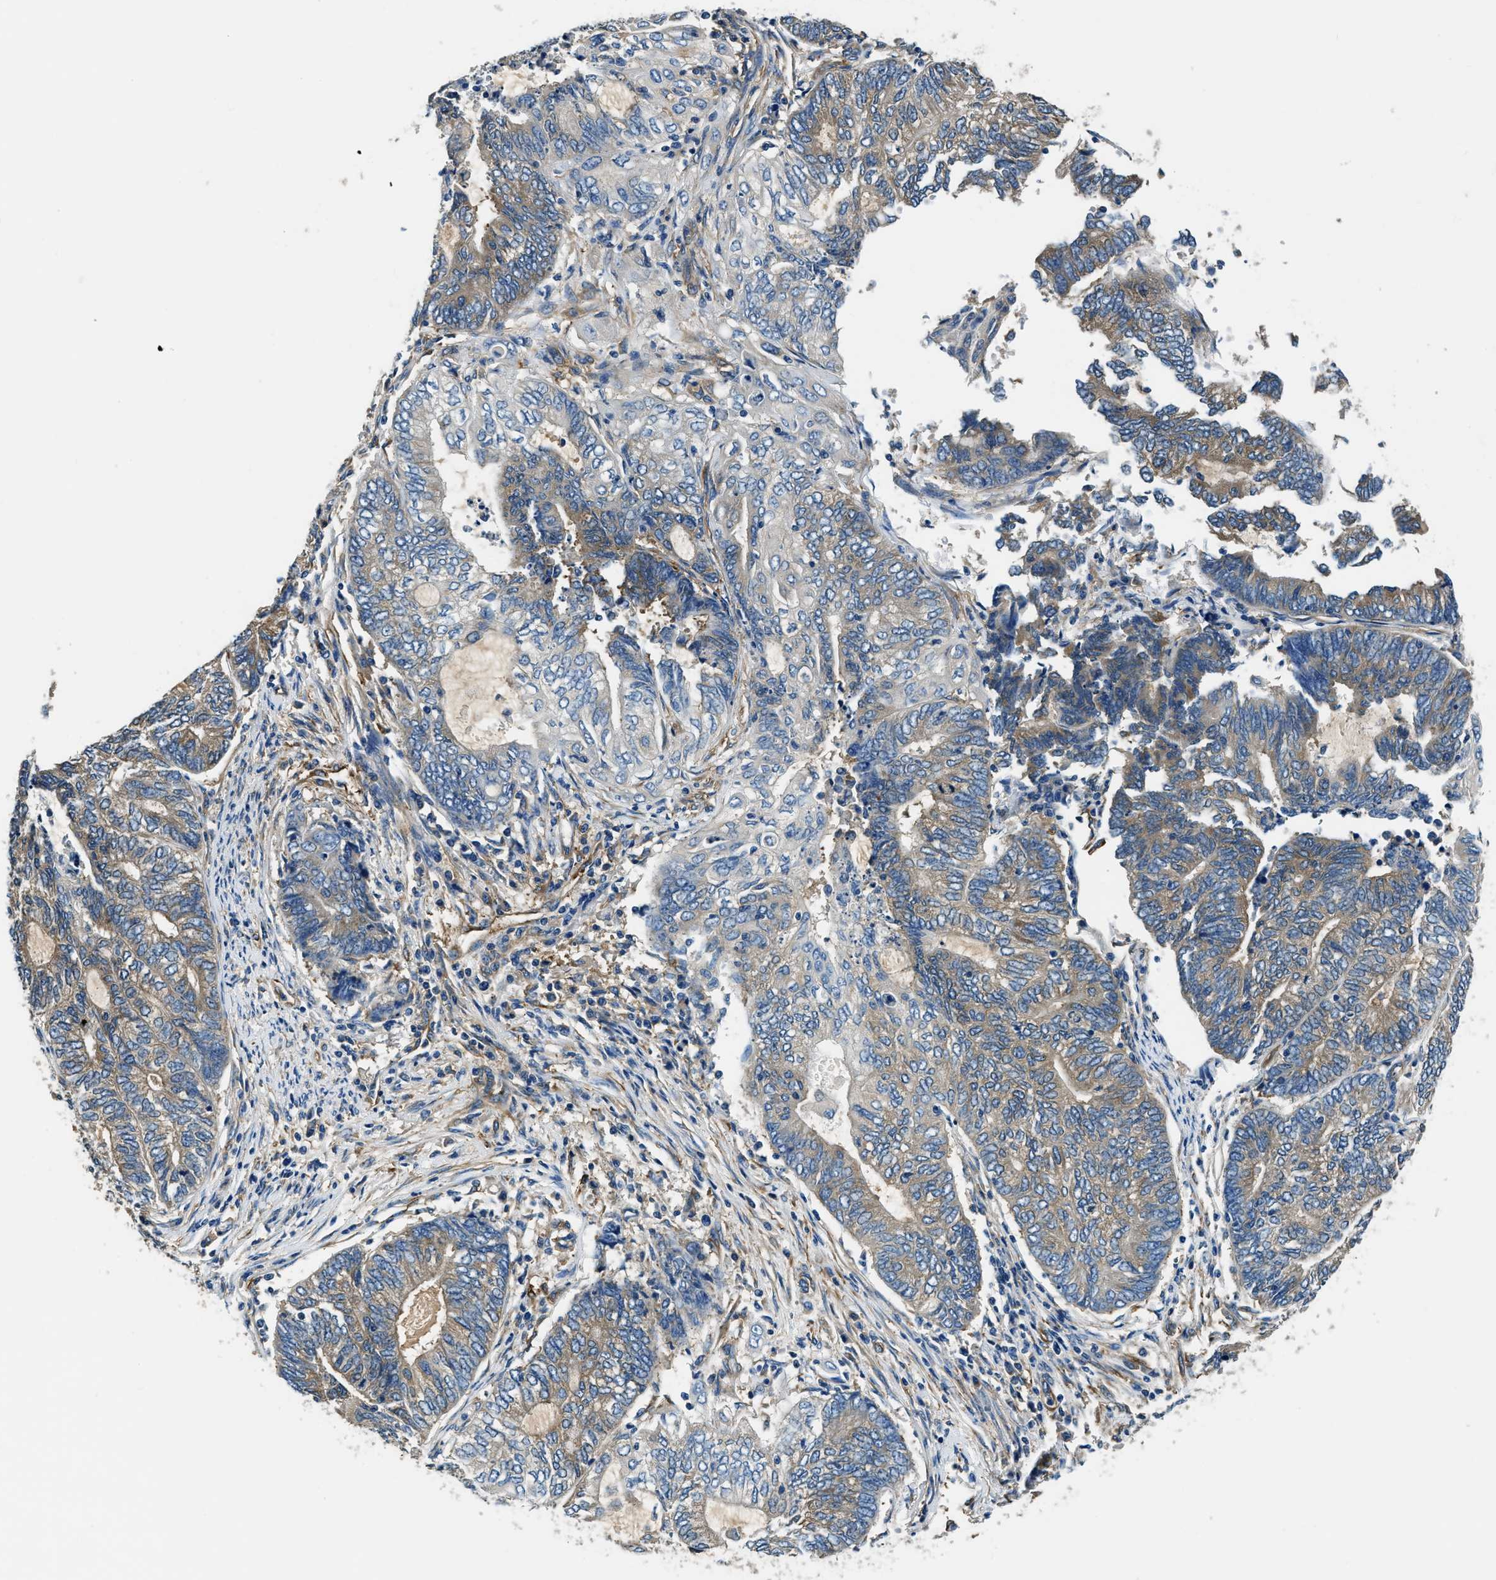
{"staining": {"intensity": "weak", "quantity": "25%-75%", "location": "cytoplasmic/membranous"}, "tissue": "endometrial cancer", "cell_type": "Tumor cells", "image_type": "cancer", "snomed": [{"axis": "morphology", "description": "Adenocarcinoma, NOS"}, {"axis": "topography", "description": "Uterus"}, {"axis": "topography", "description": "Endometrium"}], "caption": "Immunohistochemistry of endometrial cancer displays low levels of weak cytoplasmic/membranous staining in about 25%-75% of tumor cells.", "gene": "EEA1", "patient": {"sex": "female", "age": 70}}